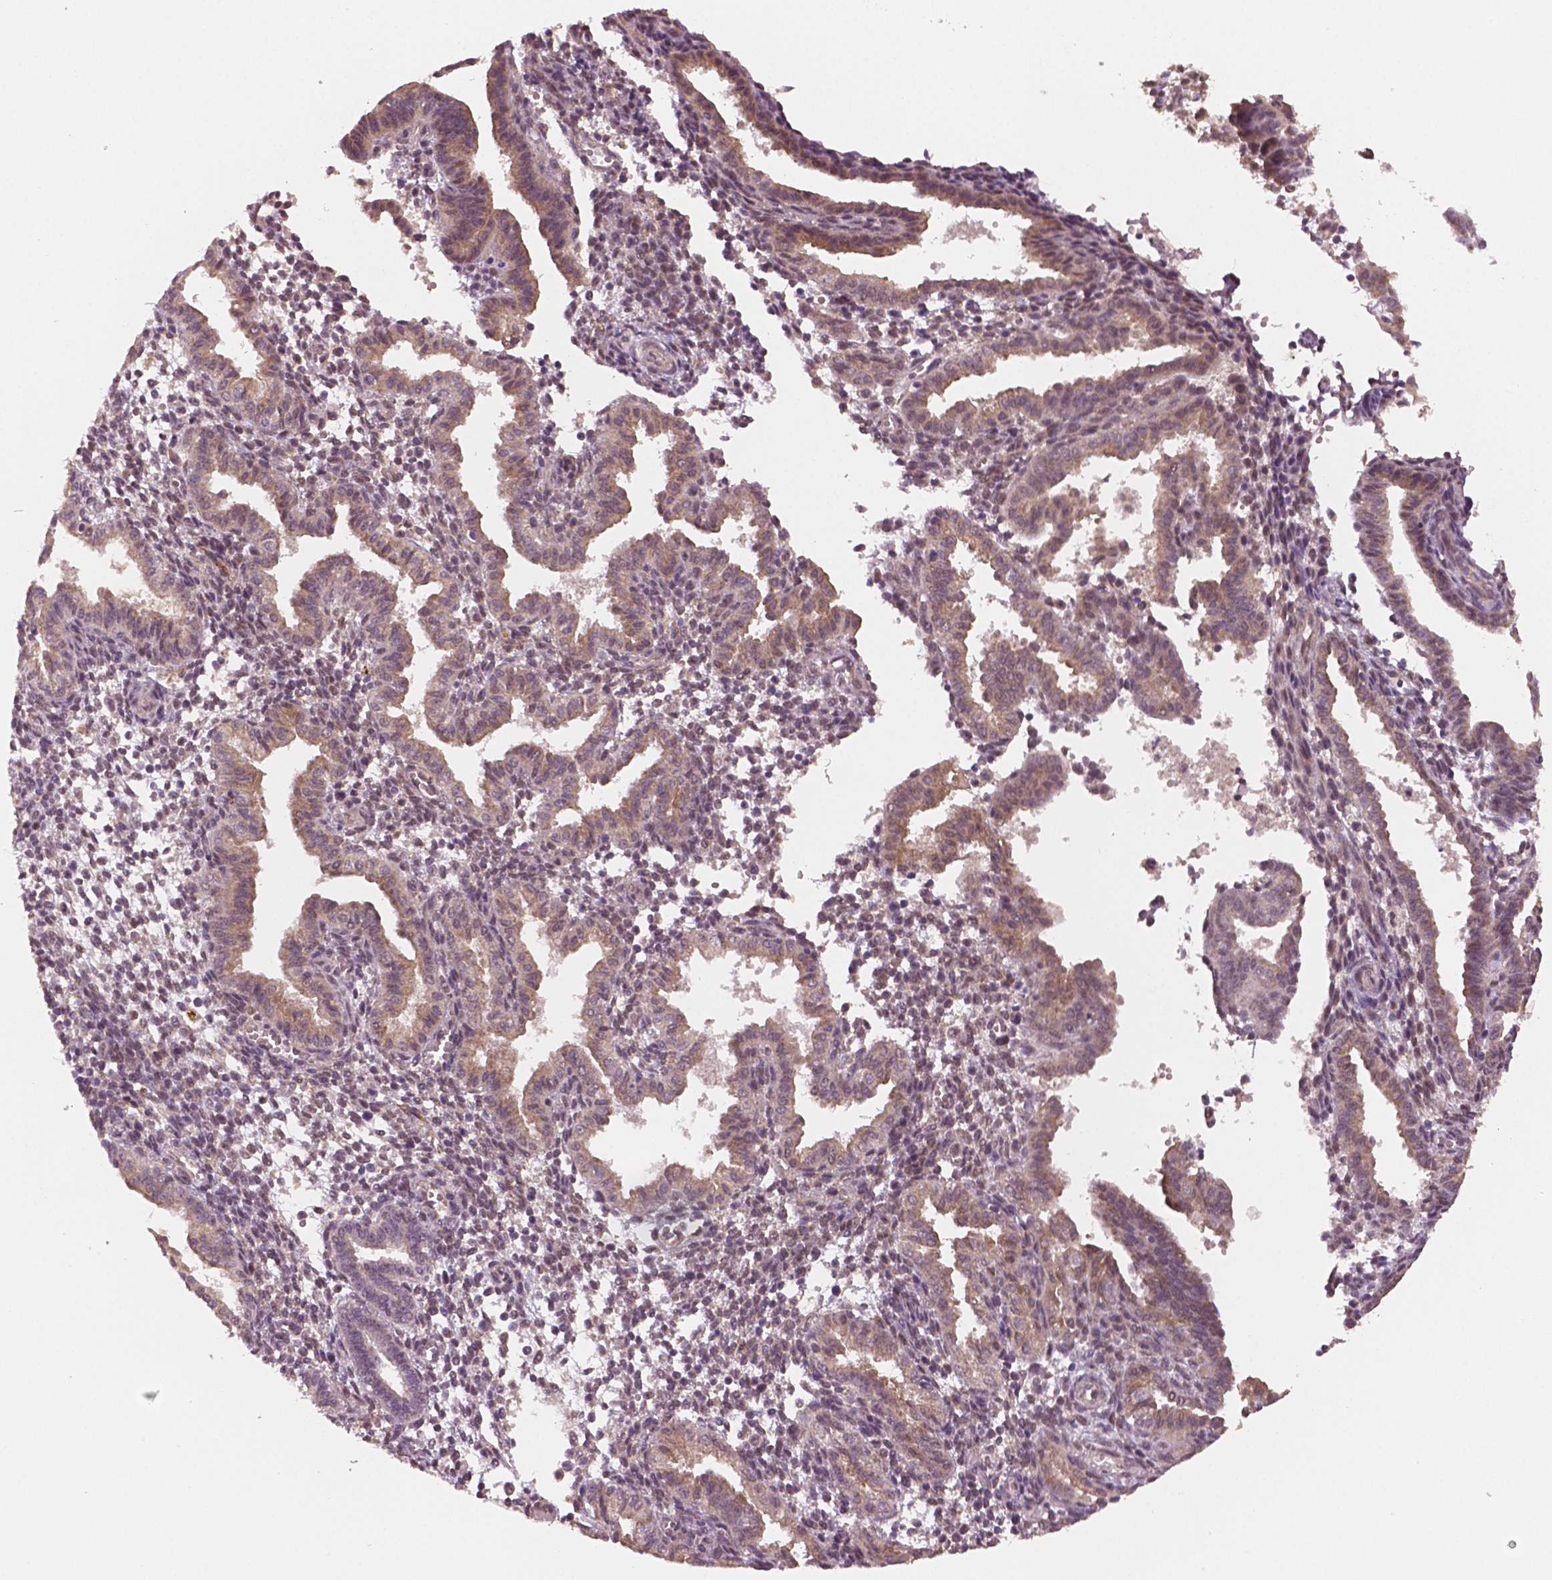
{"staining": {"intensity": "negative", "quantity": "none", "location": "none"}, "tissue": "endometrium", "cell_type": "Cells in endometrial stroma", "image_type": "normal", "snomed": [{"axis": "morphology", "description": "Normal tissue, NOS"}, {"axis": "topography", "description": "Endometrium"}], "caption": "This is an immunohistochemistry (IHC) micrograph of benign human endometrium. There is no staining in cells in endometrial stroma.", "gene": "STAT3", "patient": {"sex": "female", "age": 37}}